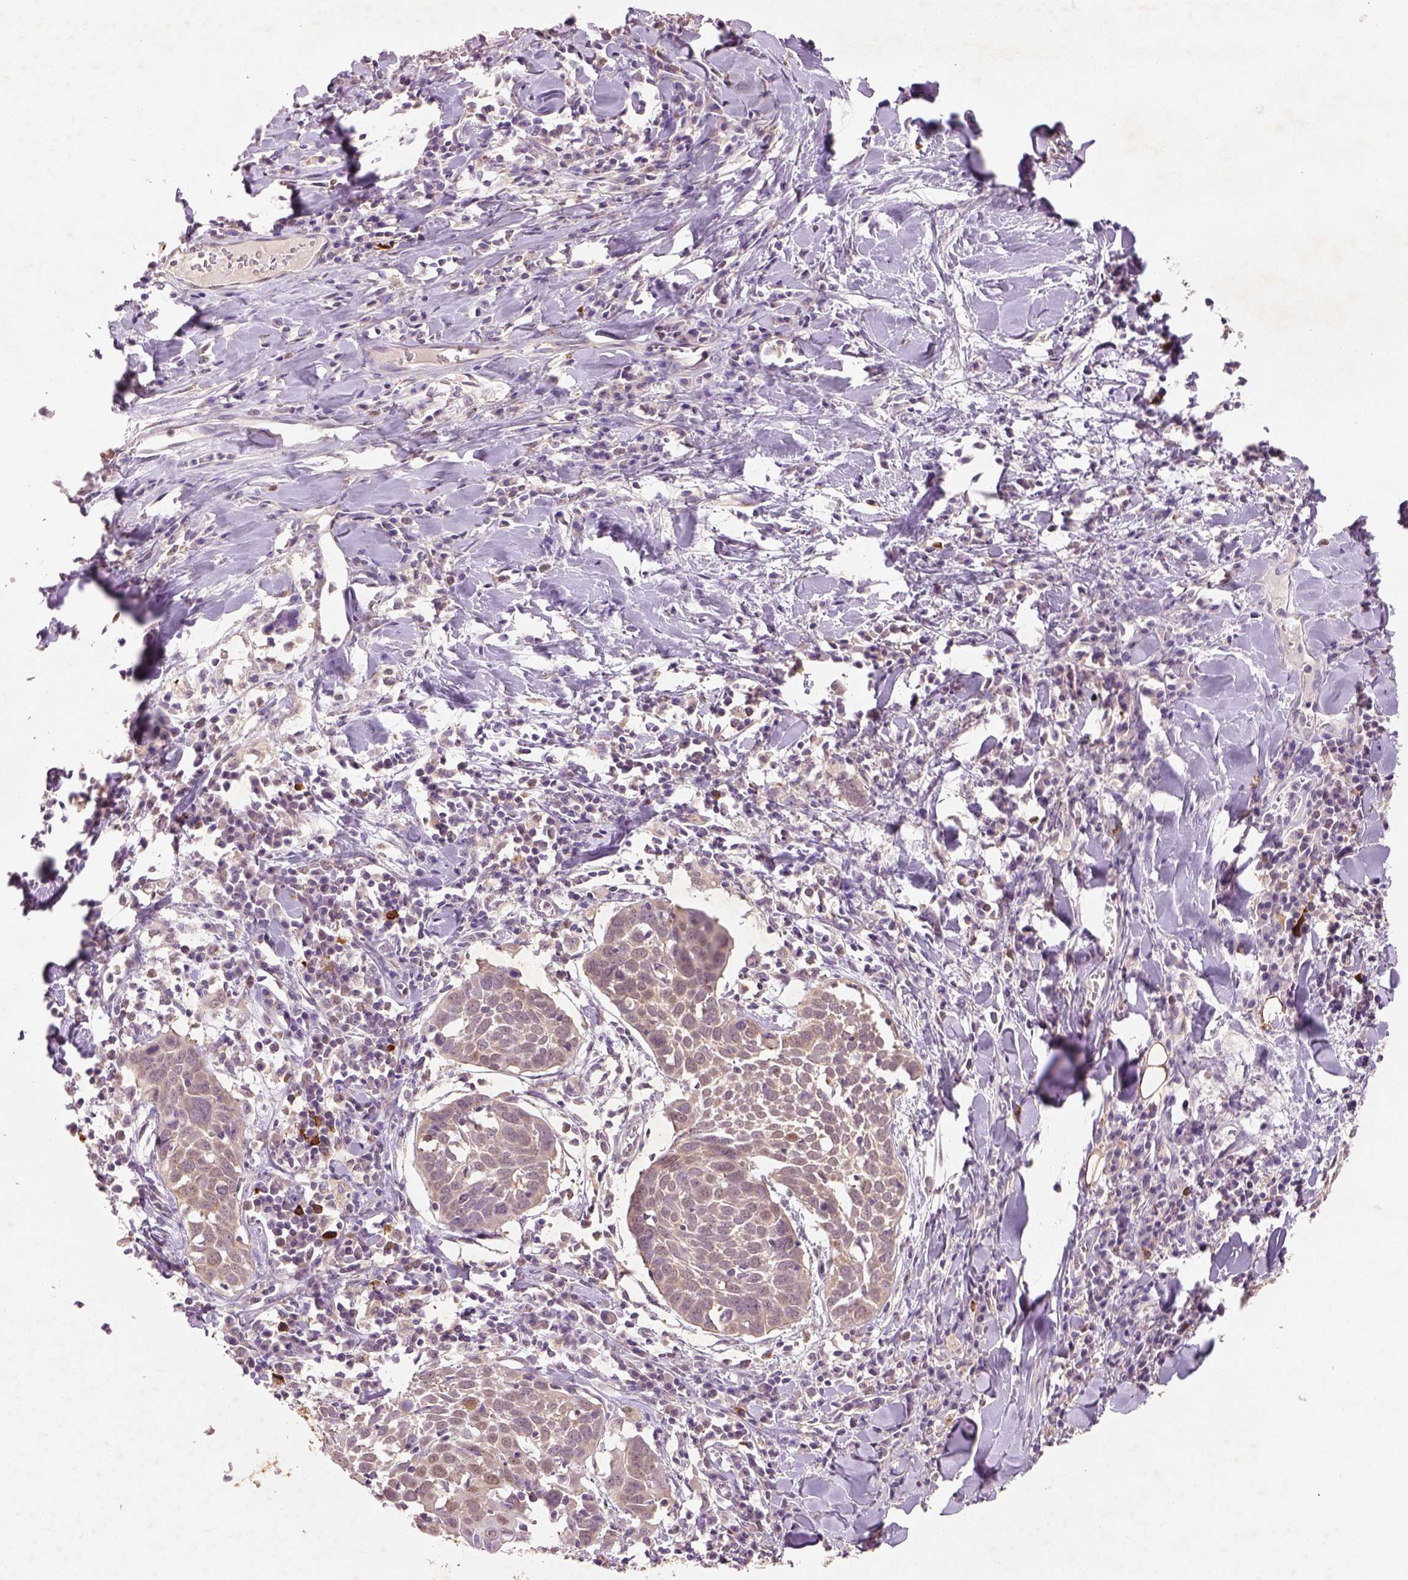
{"staining": {"intensity": "weak", "quantity": "25%-75%", "location": "cytoplasmic/membranous"}, "tissue": "lung cancer", "cell_type": "Tumor cells", "image_type": "cancer", "snomed": [{"axis": "morphology", "description": "Squamous cell carcinoma, NOS"}, {"axis": "topography", "description": "Lung"}], "caption": "IHC histopathology image of human lung squamous cell carcinoma stained for a protein (brown), which demonstrates low levels of weak cytoplasmic/membranous staining in approximately 25%-75% of tumor cells.", "gene": "AP2B1", "patient": {"sex": "male", "age": 57}}